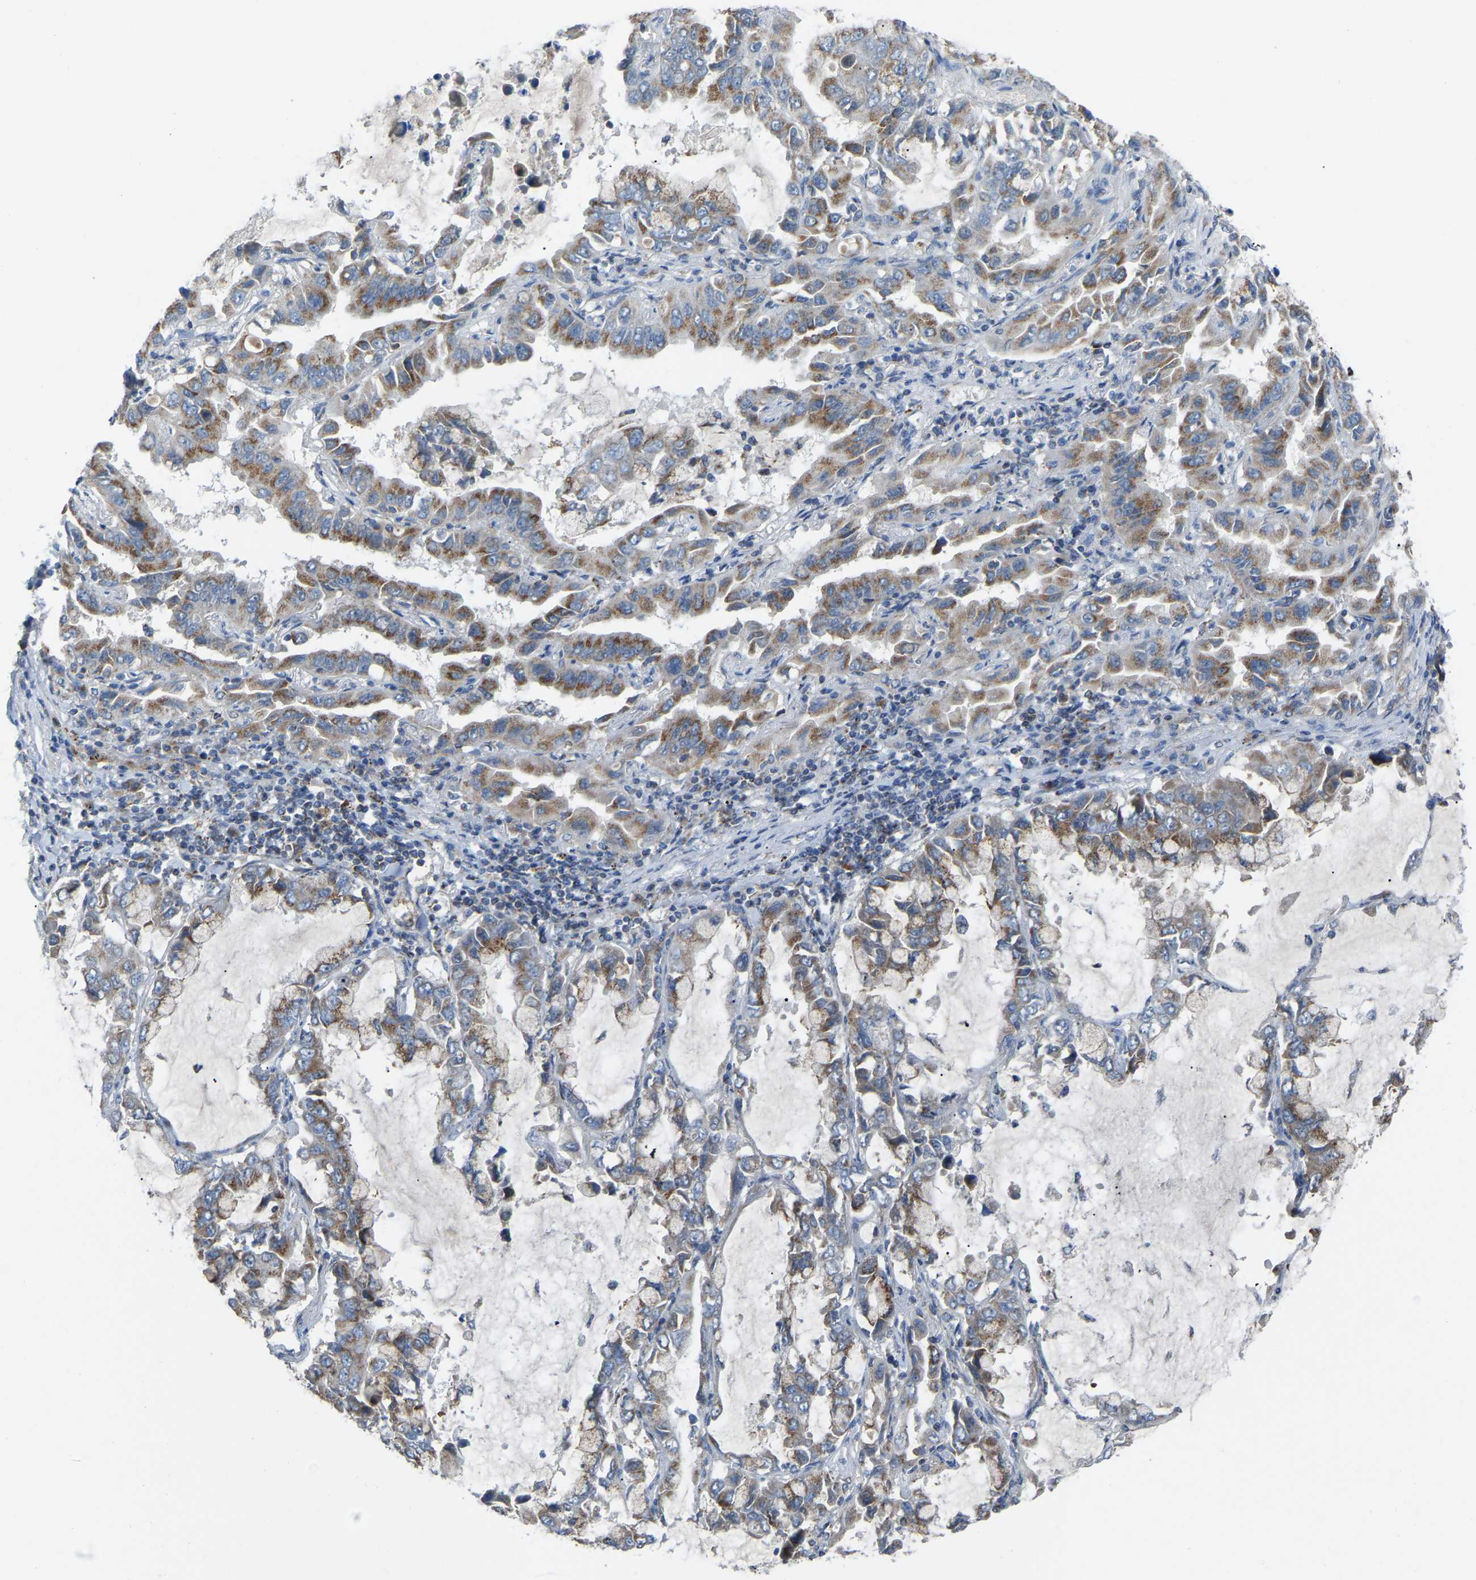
{"staining": {"intensity": "moderate", "quantity": ">75%", "location": "cytoplasmic/membranous"}, "tissue": "lung cancer", "cell_type": "Tumor cells", "image_type": "cancer", "snomed": [{"axis": "morphology", "description": "Adenocarcinoma, NOS"}, {"axis": "topography", "description": "Lung"}], "caption": "Immunohistochemical staining of human lung cancer (adenocarcinoma) exhibits medium levels of moderate cytoplasmic/membranous protein positivity in approximately >75% of tumor cells.", "gene": "CANT1", "patient": {"sex": "male", "age": 64}}